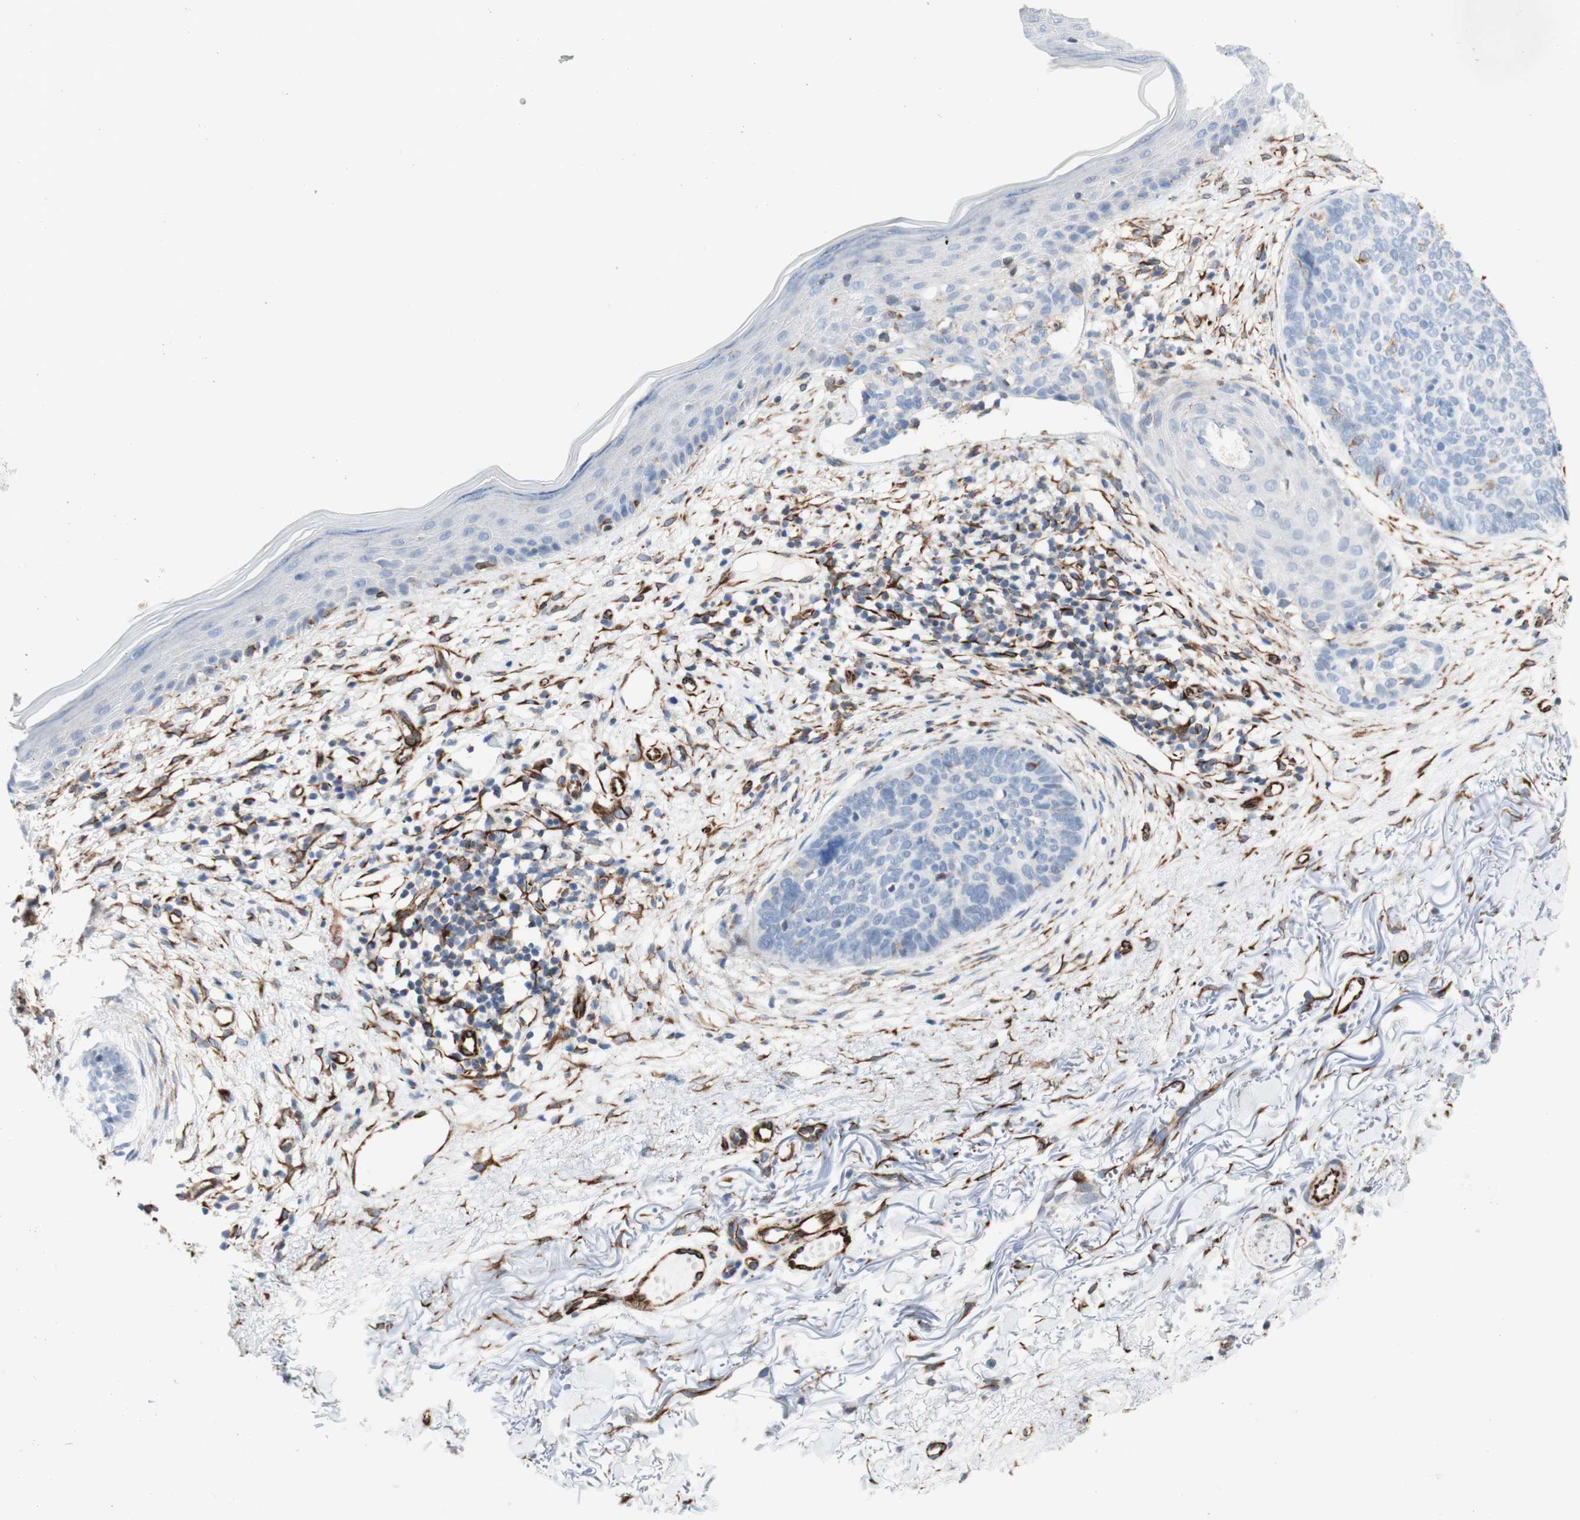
{"staining": {"intensity": "moderate", "quantity": "<25%", "location": "cytoplasmic/membranous"}, "tissue": "skin cancer", "cell_type": "Tumor cells", "image_type": "cancer", "snomed": [{"axis": "morphology", "description": "Basal cell carcinoma"}, {"axis": "topography", "description": "Skin"}], "caption": "Skin cancer stained with a brown dye displays moderate cytoplasmic/membranous positive staining in approximately <25% of tumor cells.", "gene": "POU2AF1", "patient": {"sex": "female", "age": 70}}